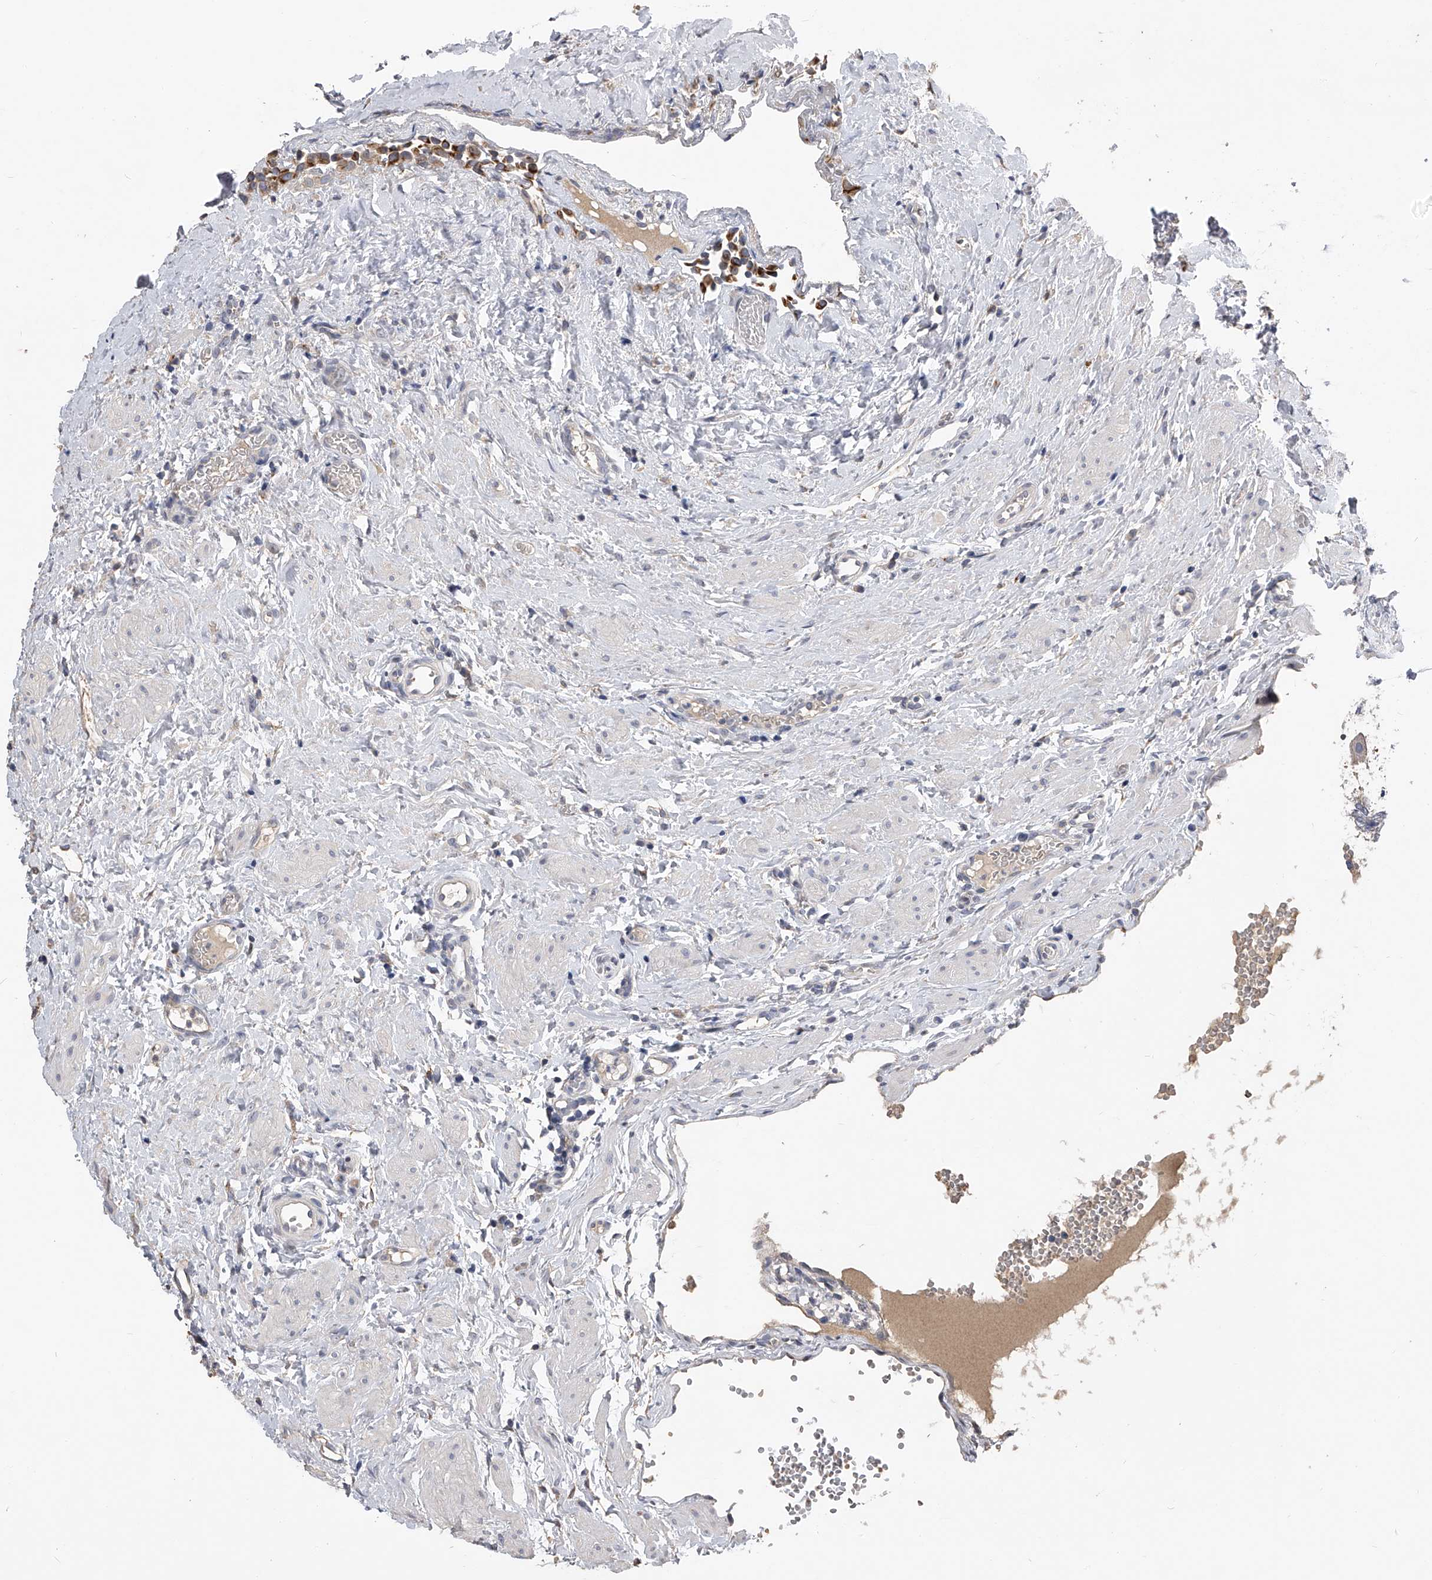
{"staining": {"intensity": "negative", "quantity": "none", "location": "none"}, "tissue": "ovary", "cell_type": "Ovarian stroma cells", "image_type": "normal", "snomed": [{"axis": "morphology", "description": "Normal tissue, NOS"}, {"axis": "morphology", "description": "Cyst, NOS"}, {"axis": "topography", "description": "Ovary"}], "caption": "IHC of benign ovary displays no staining in ovarian stroma cells.", "gene": "MDN1", "patient": {"sex": "female", "age": 33}}